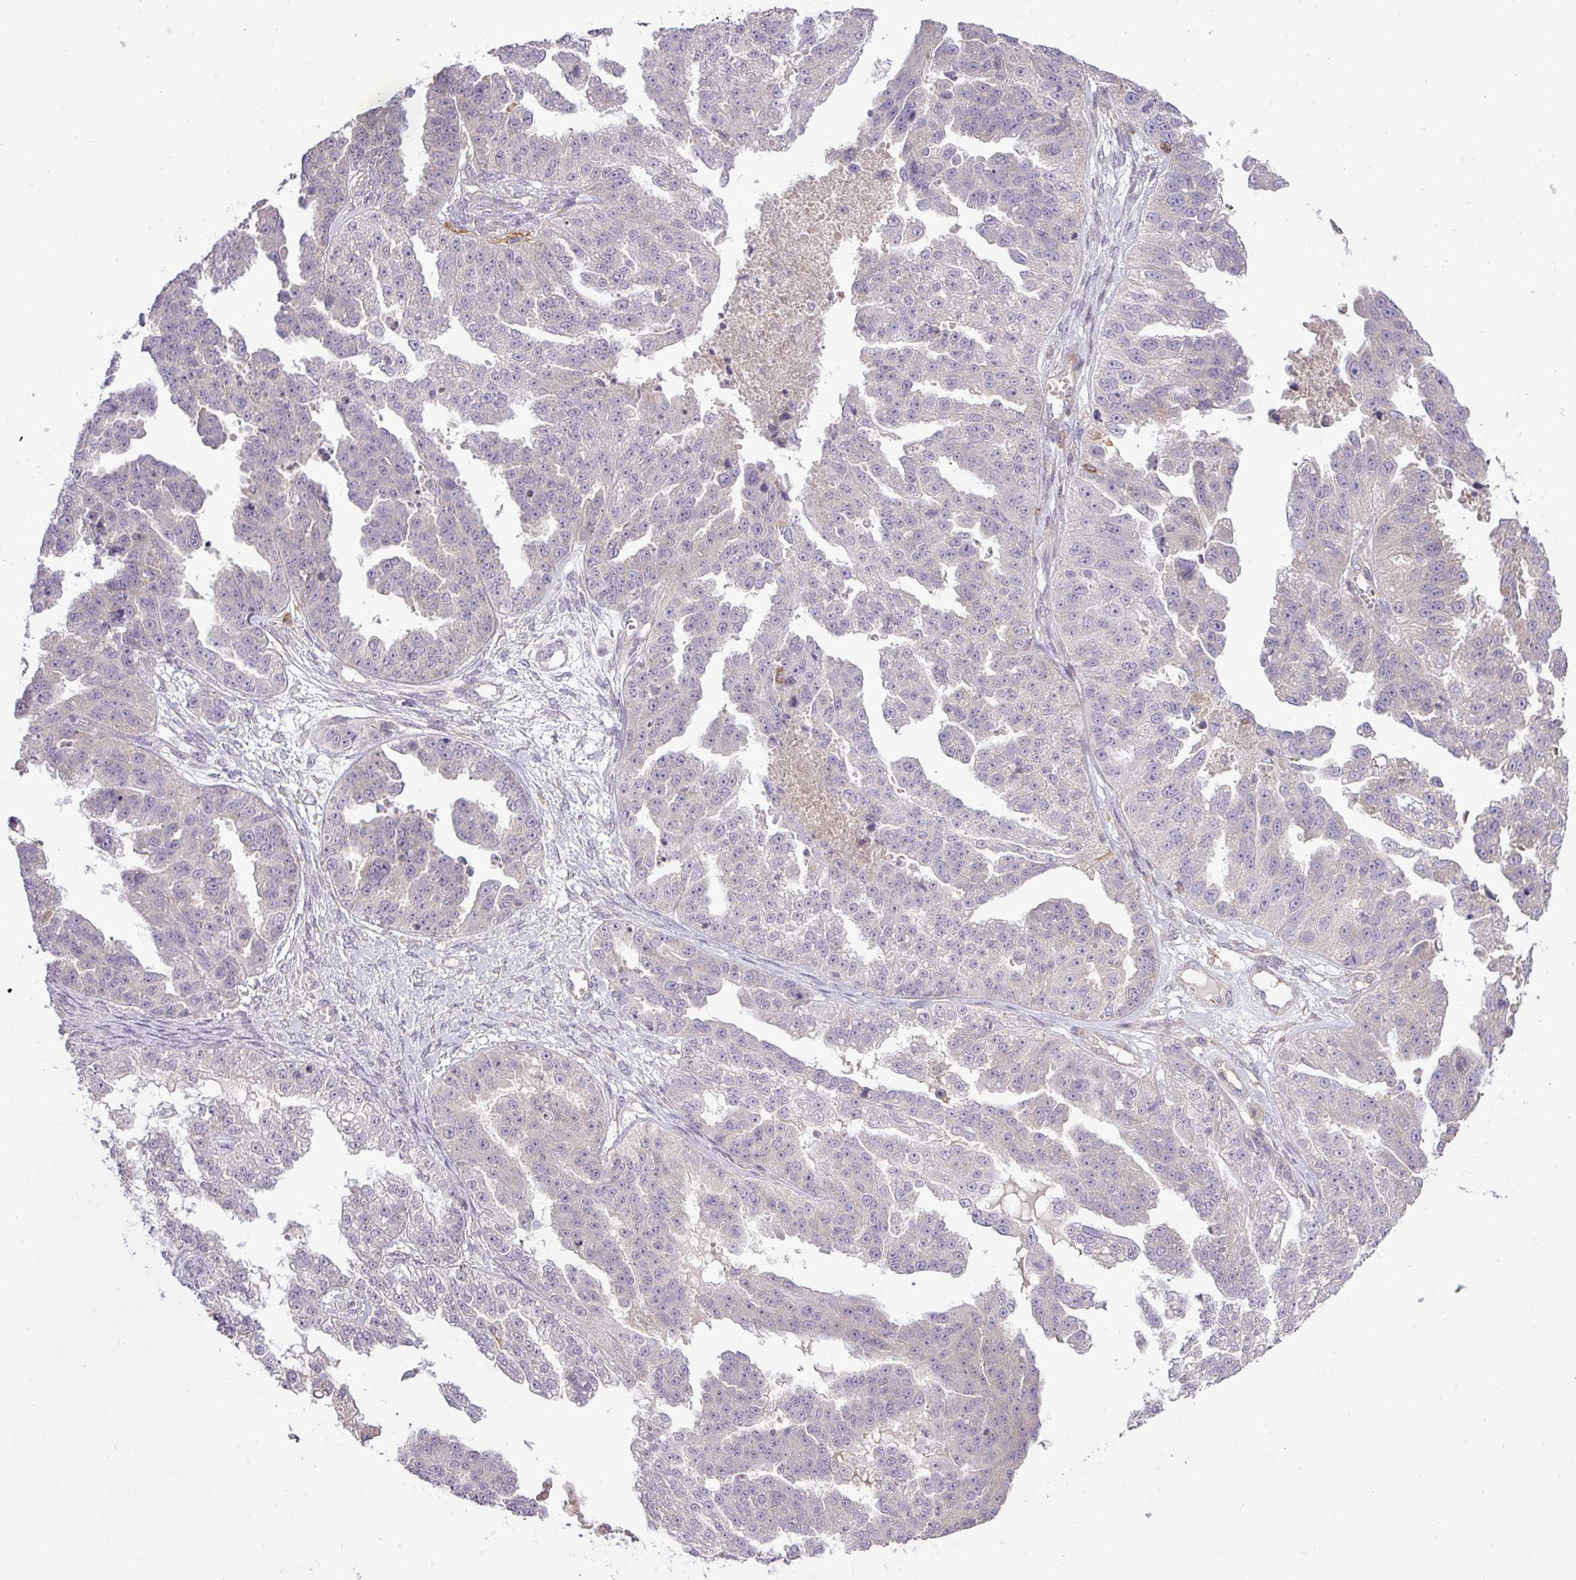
{"staining": {"intensity": "negative", "quantity": "none", "location": "none"}, "tissue": "ovarian cancer", "cell_type": "Tumor cells", "image_type": "cancer", "snomed": [{"axis": "morphology", "description": "Cystadenocarcinoma, serous, NOS"}, {"axis": "topography", "description": "Ovary"}], "caption": "Tumor cells show no significant expression in ovarian cancer (serous cystadenocarcinoma). (Brightfield microscopy of DAB immunohistochemistry at high magnification).", "gene": "PDRG1", "patient": {"sex": "female", "age": 58}}